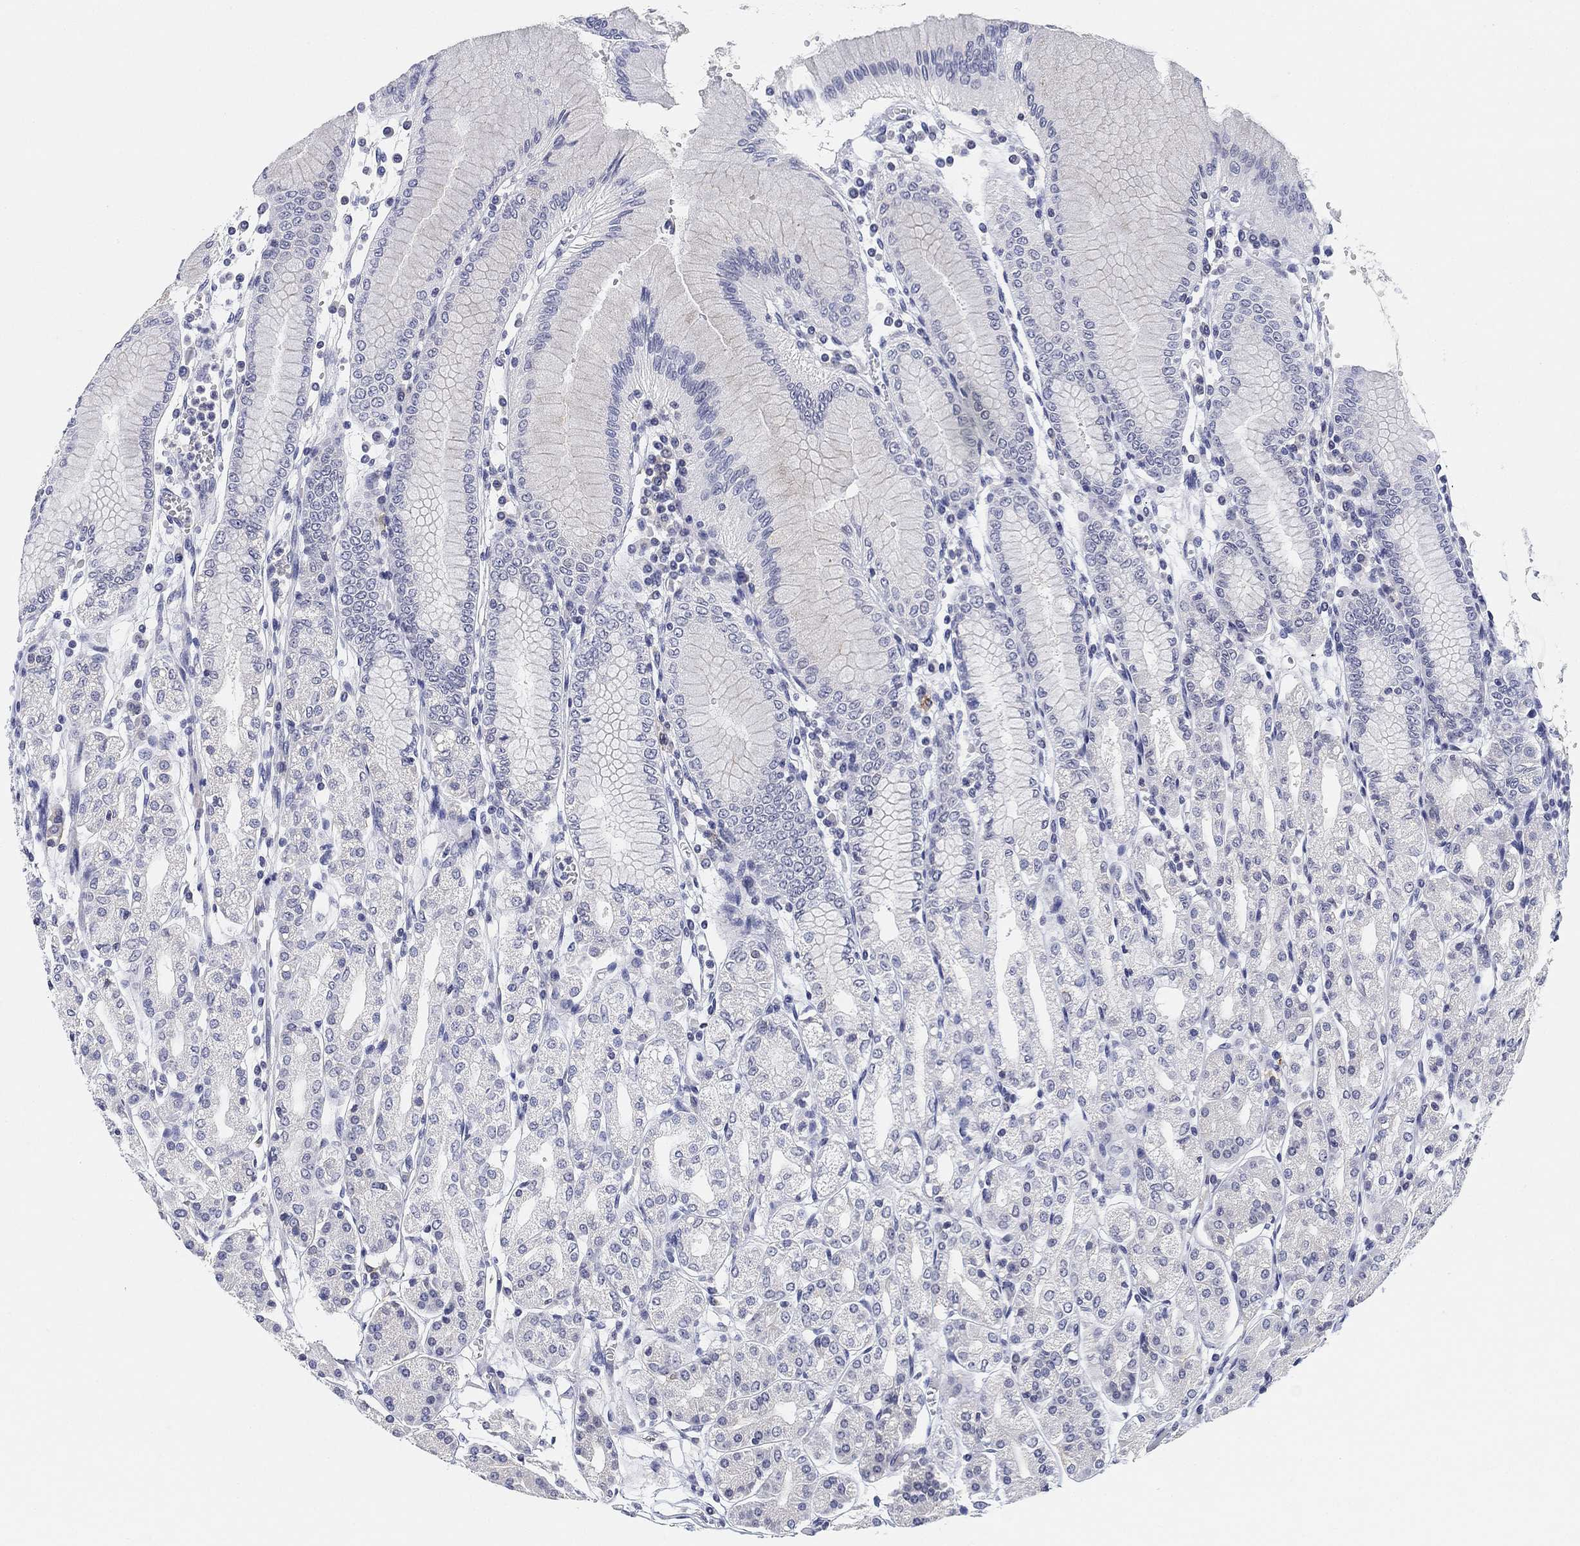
{"staining": {"intensity": "negative", "quantity": "none", "location": "none"}, "tissue": "stomach", "cell_type": "Glandular cells", "image_type": "normal", "snomed": [{"axis": "morphology", "description": "Normal tissue, NOS"}, {"axis": "topography", "description": "Skeletal muscle"}, {"axis": "topography", "description": "Stomach"}], "caption": "Immunohistochemistry histopathology image of unremarkable human stomach stained for a protein (brown), which demonstrates no staining in glandular cells. (Stains: DAB (3,3'-diaminobenzidine) IHC with hematoxylin counter stain, Microscopy: brightfield microscopy at high magnification).", "gene": "SLC2A5", "patient": {"sex": "female", "age": 57}}